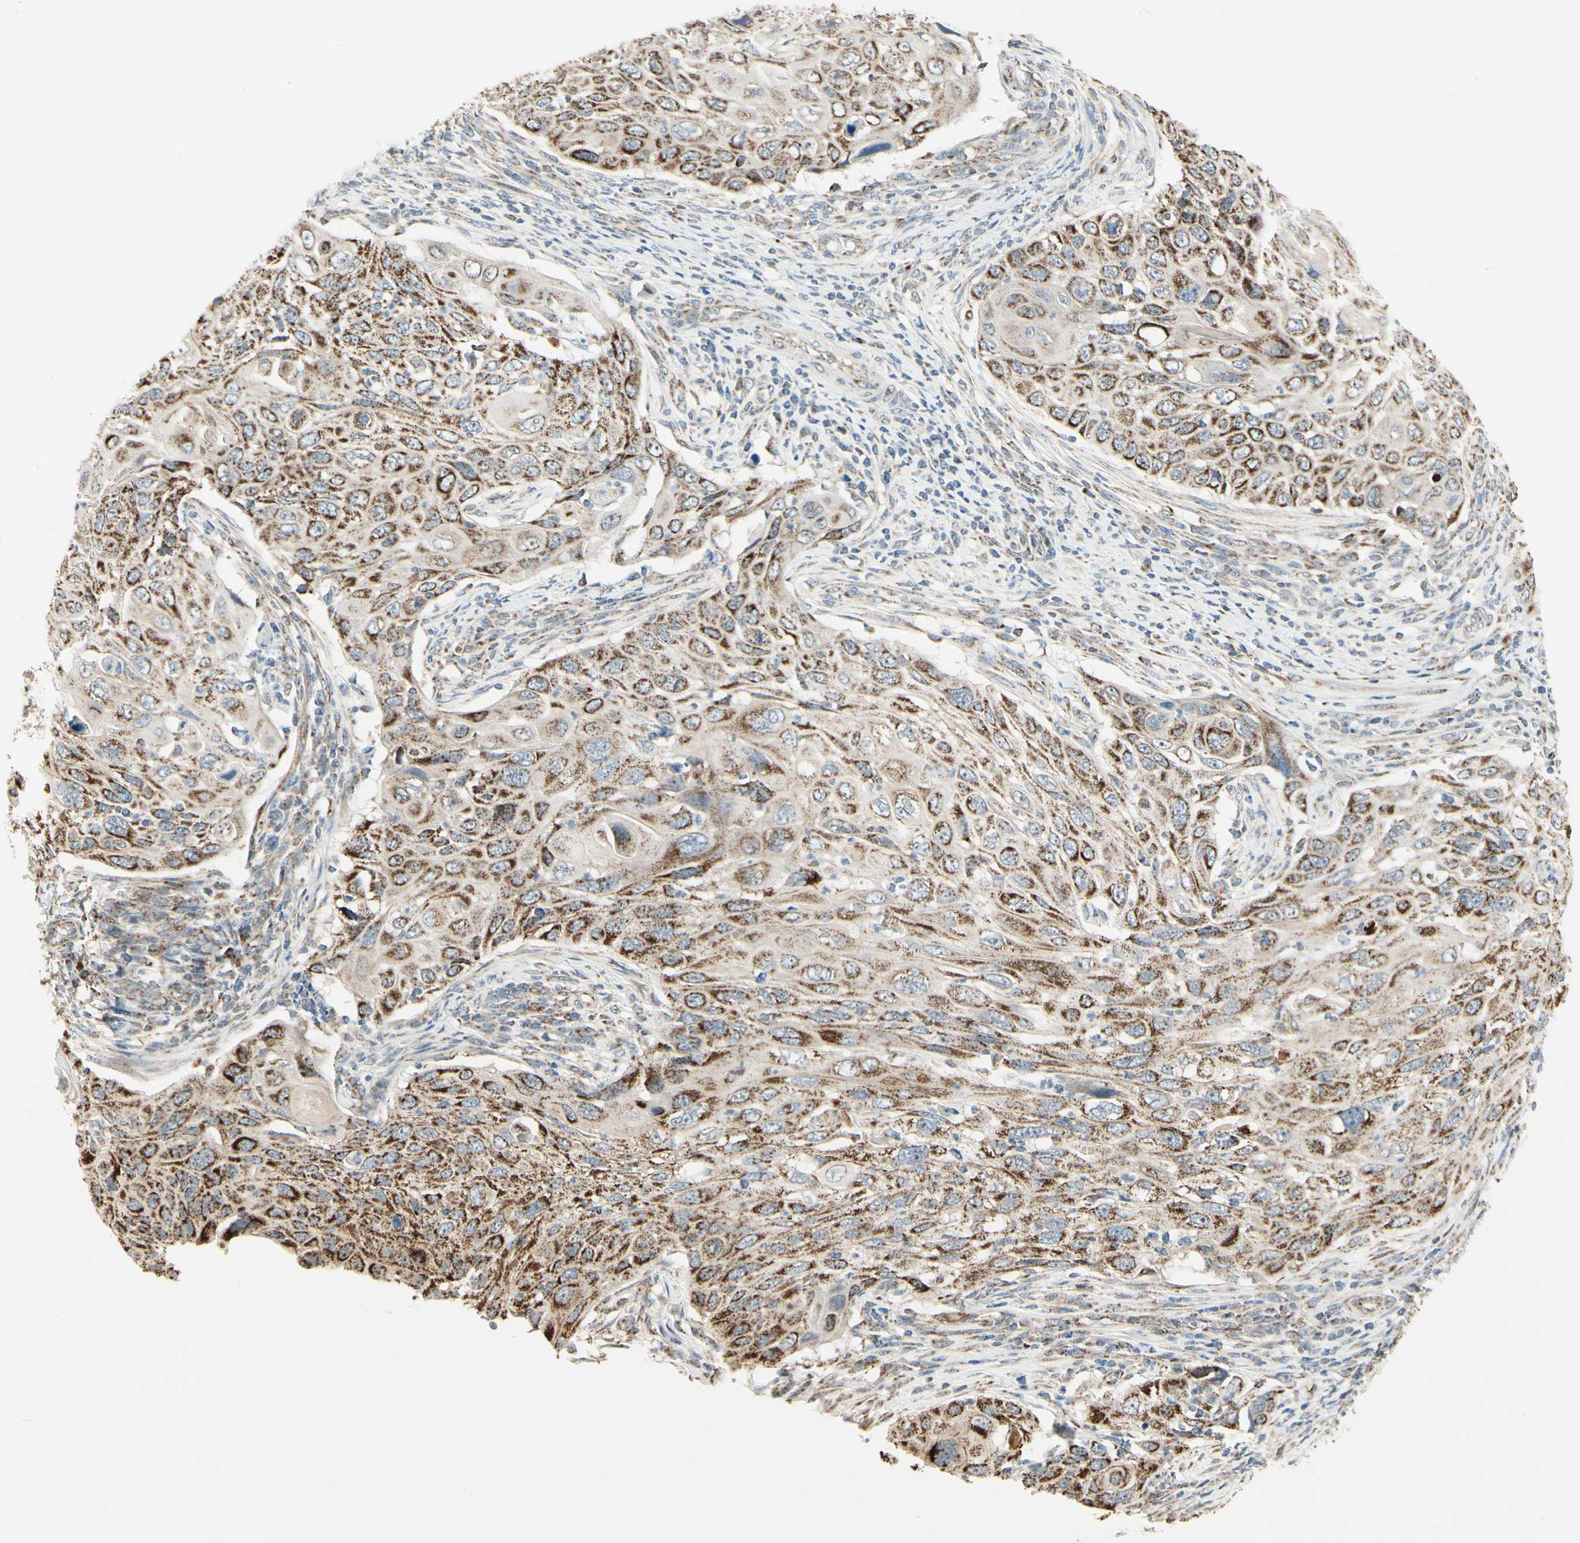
{"staining": {"intensity": "strong", "quantity": ">75%", "location": "cytoplasmic/membranous"}, "tissue": "cervical cancer", "cell_type": "Tumor cells", "image_type": "cancer", "snomed": [{"axis": "morphology", "description": "Squamous cell carcinoma, NOS"}, {"axis": "topography", "description": "Cervix"}], "caption": "Protein staining of squamous cell carcinoma (cervical) tissue shows strong cytoplasmic/membranous expression in approximately >75% of tumor cells.", "gene": "ANKS6", "patient": {"sex": "female", "age": 70}}